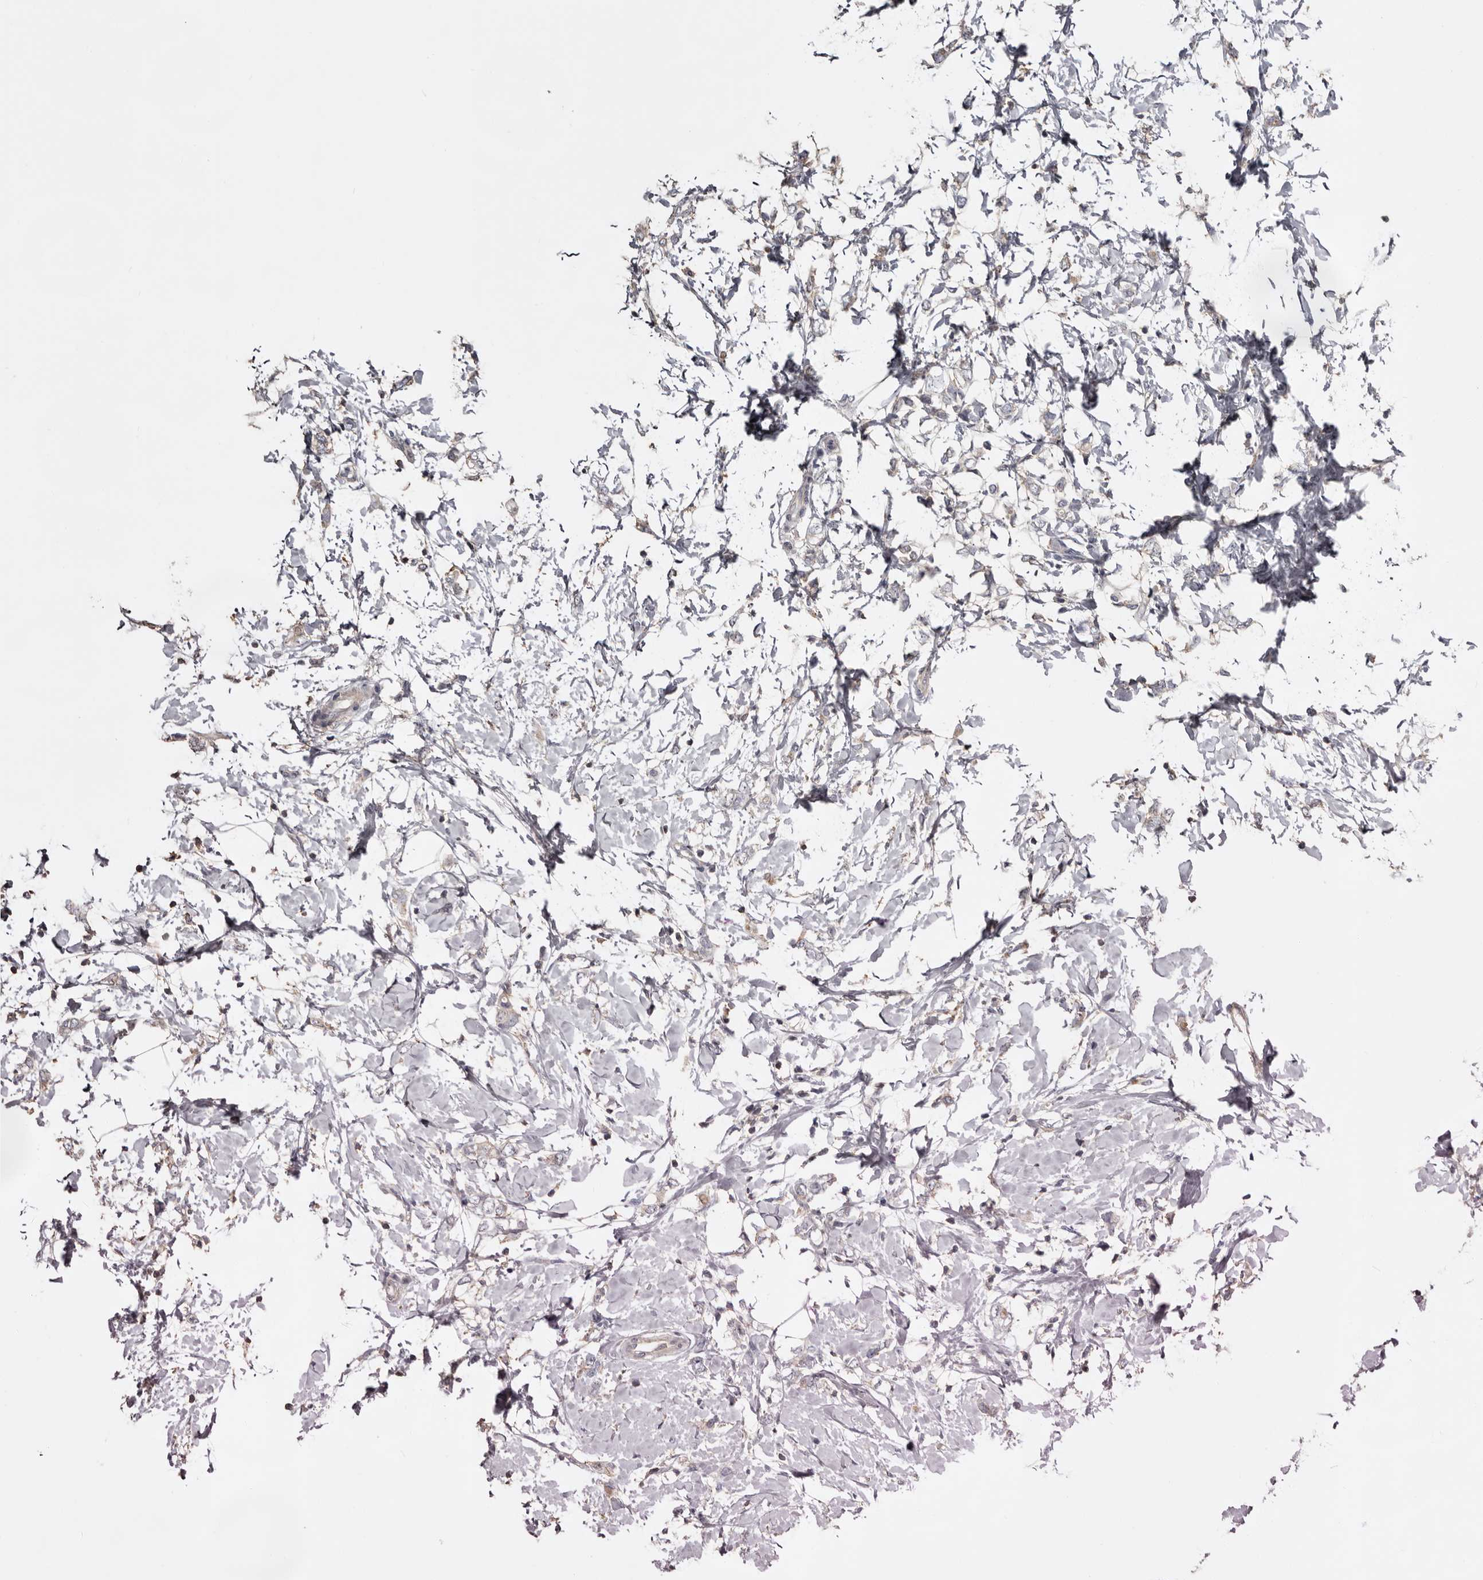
{"staining": {"intensity": "negative", "quantity": "none", "location": "none"}, "tissue": "breast cancer", "cell_type": "Tumor cells", "image_type": "cancer", "snomed": [{"axis": "morphology", "description": "Normal tissue, NOS"}, {"axis": "morphology", "description": "Lobular carcinoma"}, {"axis": "topography", "description": "Breast"}], "caption": "The histopathology image exhibits no staining of tumor cells in lobular carcinoma (breast).", "gene": "LAD1", "patient": {"sex": "female", "age": 47}}